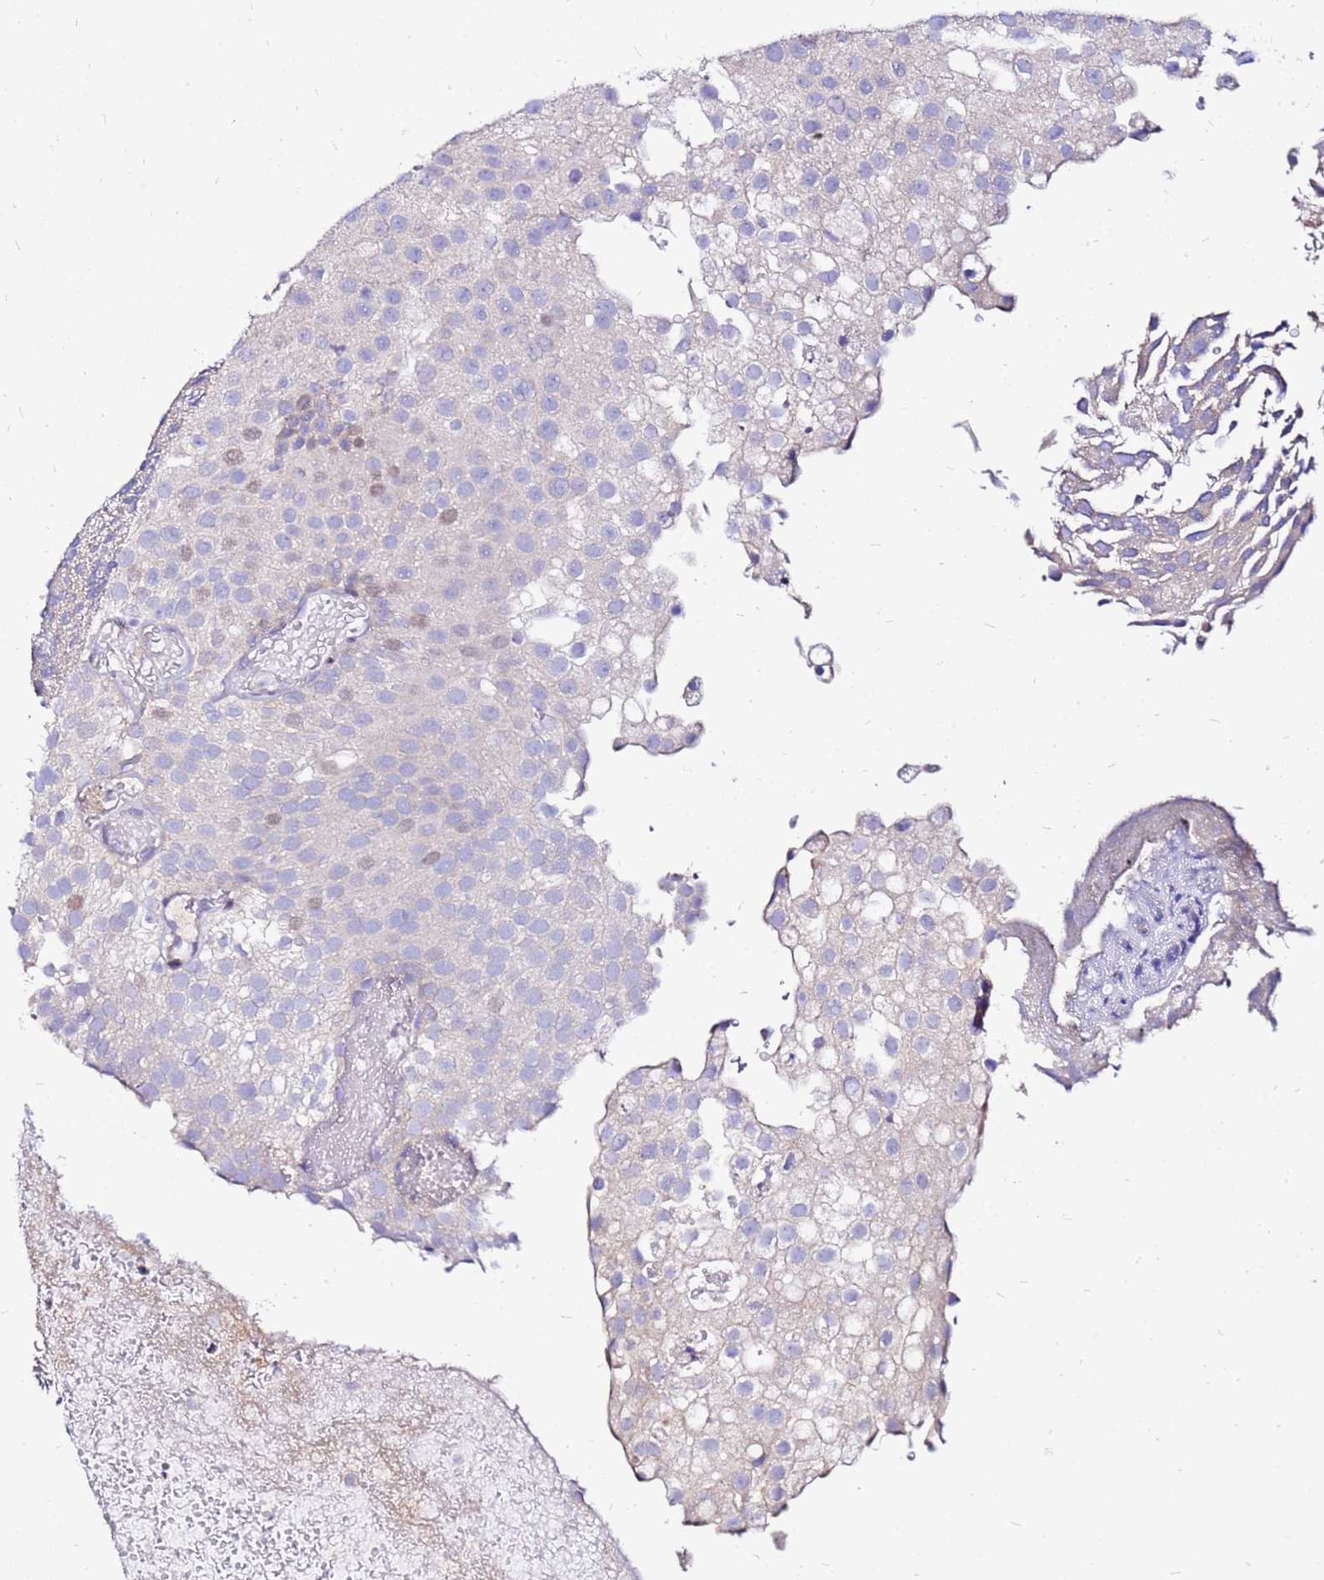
{"staining": {"intensity": "weak", "quantity": "25%-75%", "location": "cytoplasmic/membranous"}, "tissue": "urothelial cancer", "cell_type": "Tumor cells", "image_type": "cancer", "snomed": [{"axis": "morphology", "description": "Urothelial carcinoma, Low grade"}, {"axis": "topography", "description": "Urinary bladder"}], "caption": "Protein expression analysis of human urothelial carcinoma (low-grade) reveals weak cytoplasmic/membranous positivity in about 25%-75% of tumor cells.", "gene": "ARHGEF5", "patient": {"sex": "male", "age": 78}}